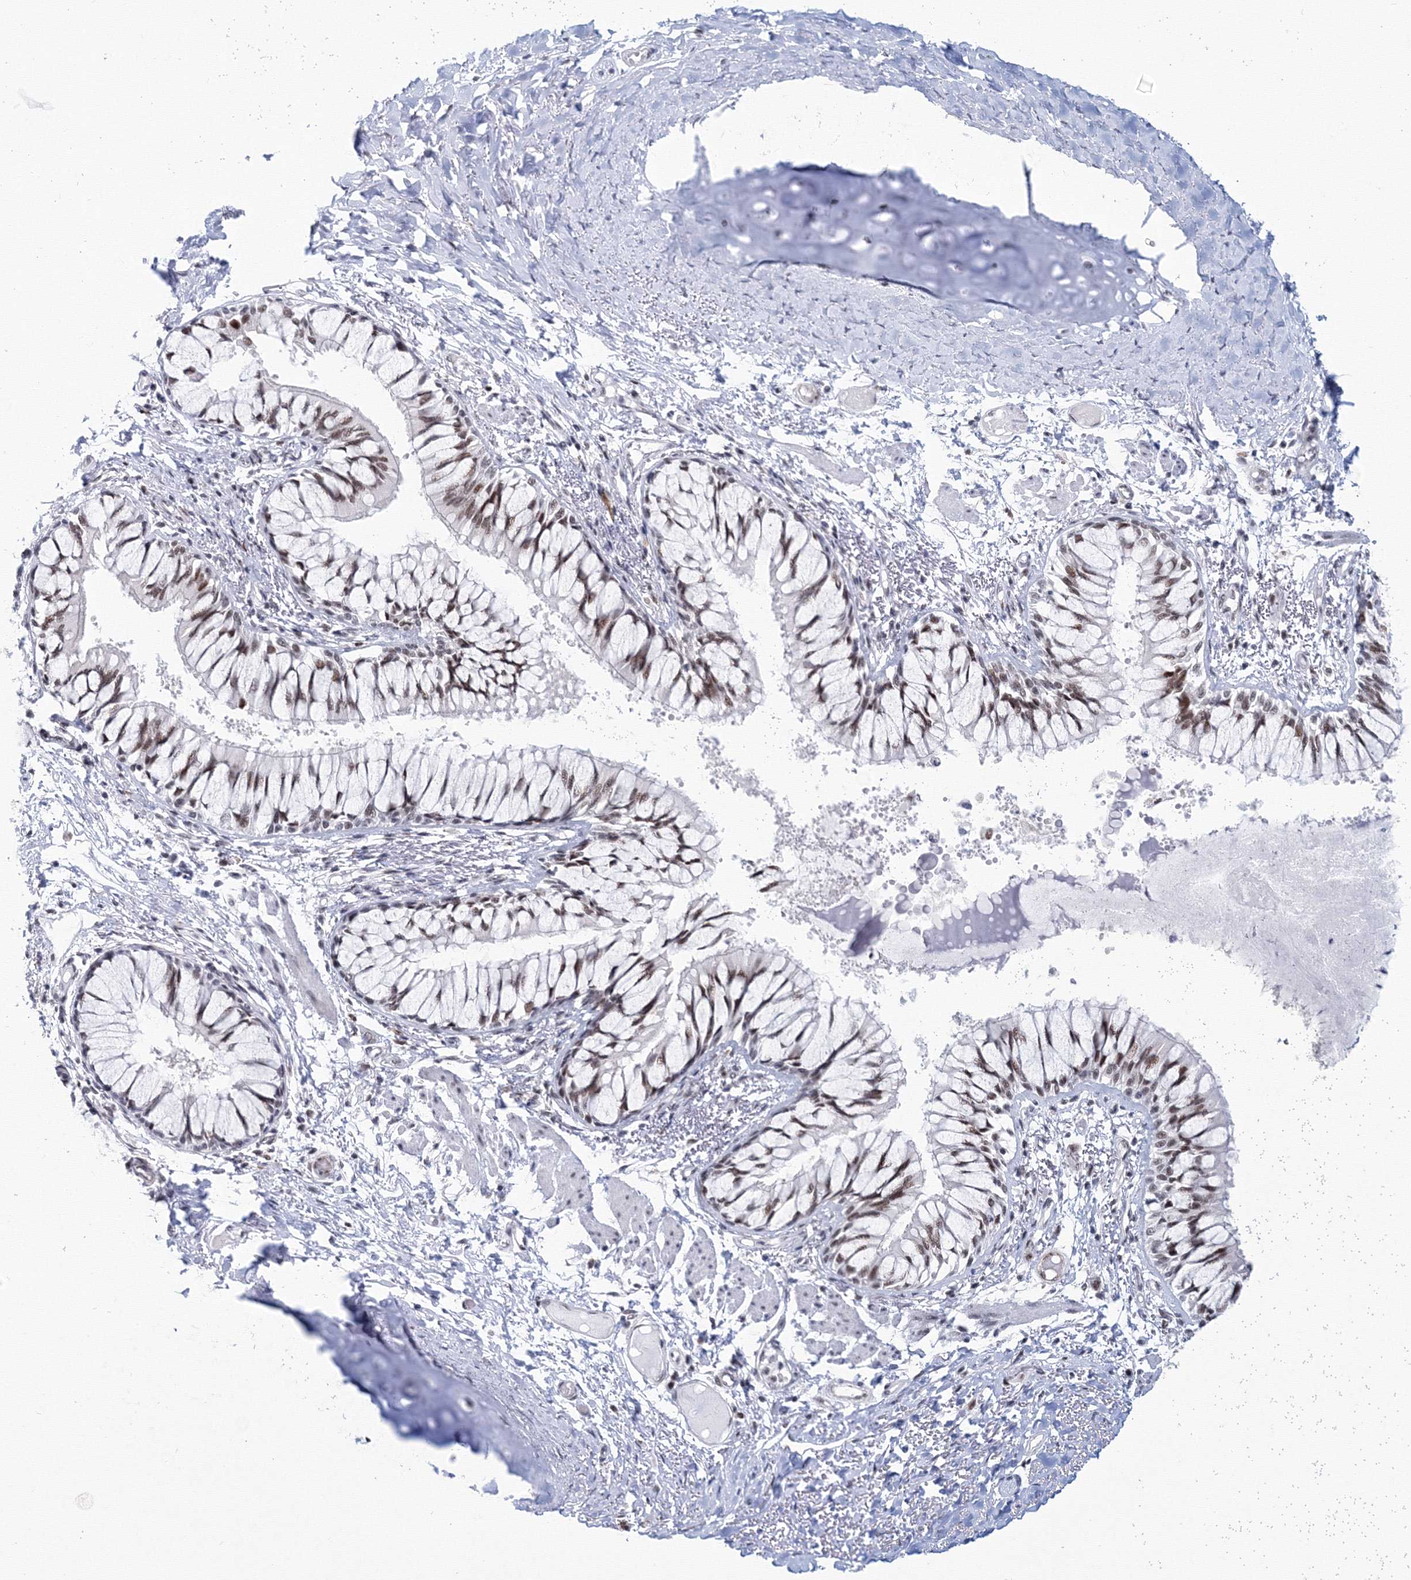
{"staining": {"intensity": "moderate", "quantity": ">75%", "location": "nuclear"}, "tissue": "bronchus", "cell_type": "Respiratory epithelial cells", "image_type": "normal", "snomed": [{"axis": "morphology", "description": "Normal tissue, NOS"}, {"axis": "topography", "description": "Cartilage tissue"}, {"axis": "topography", "description": "Bronchus"}, {"axis": "topography", "description": "Lung"}], "caption": "This is an image of immunohistochemistry (IHC) staining of benign bronchus, which shows moderate expression in the nuclear of respiratory epithelial cells.", "gene": "SF3B6", "patient": {"sex": "male", "age": 64}}